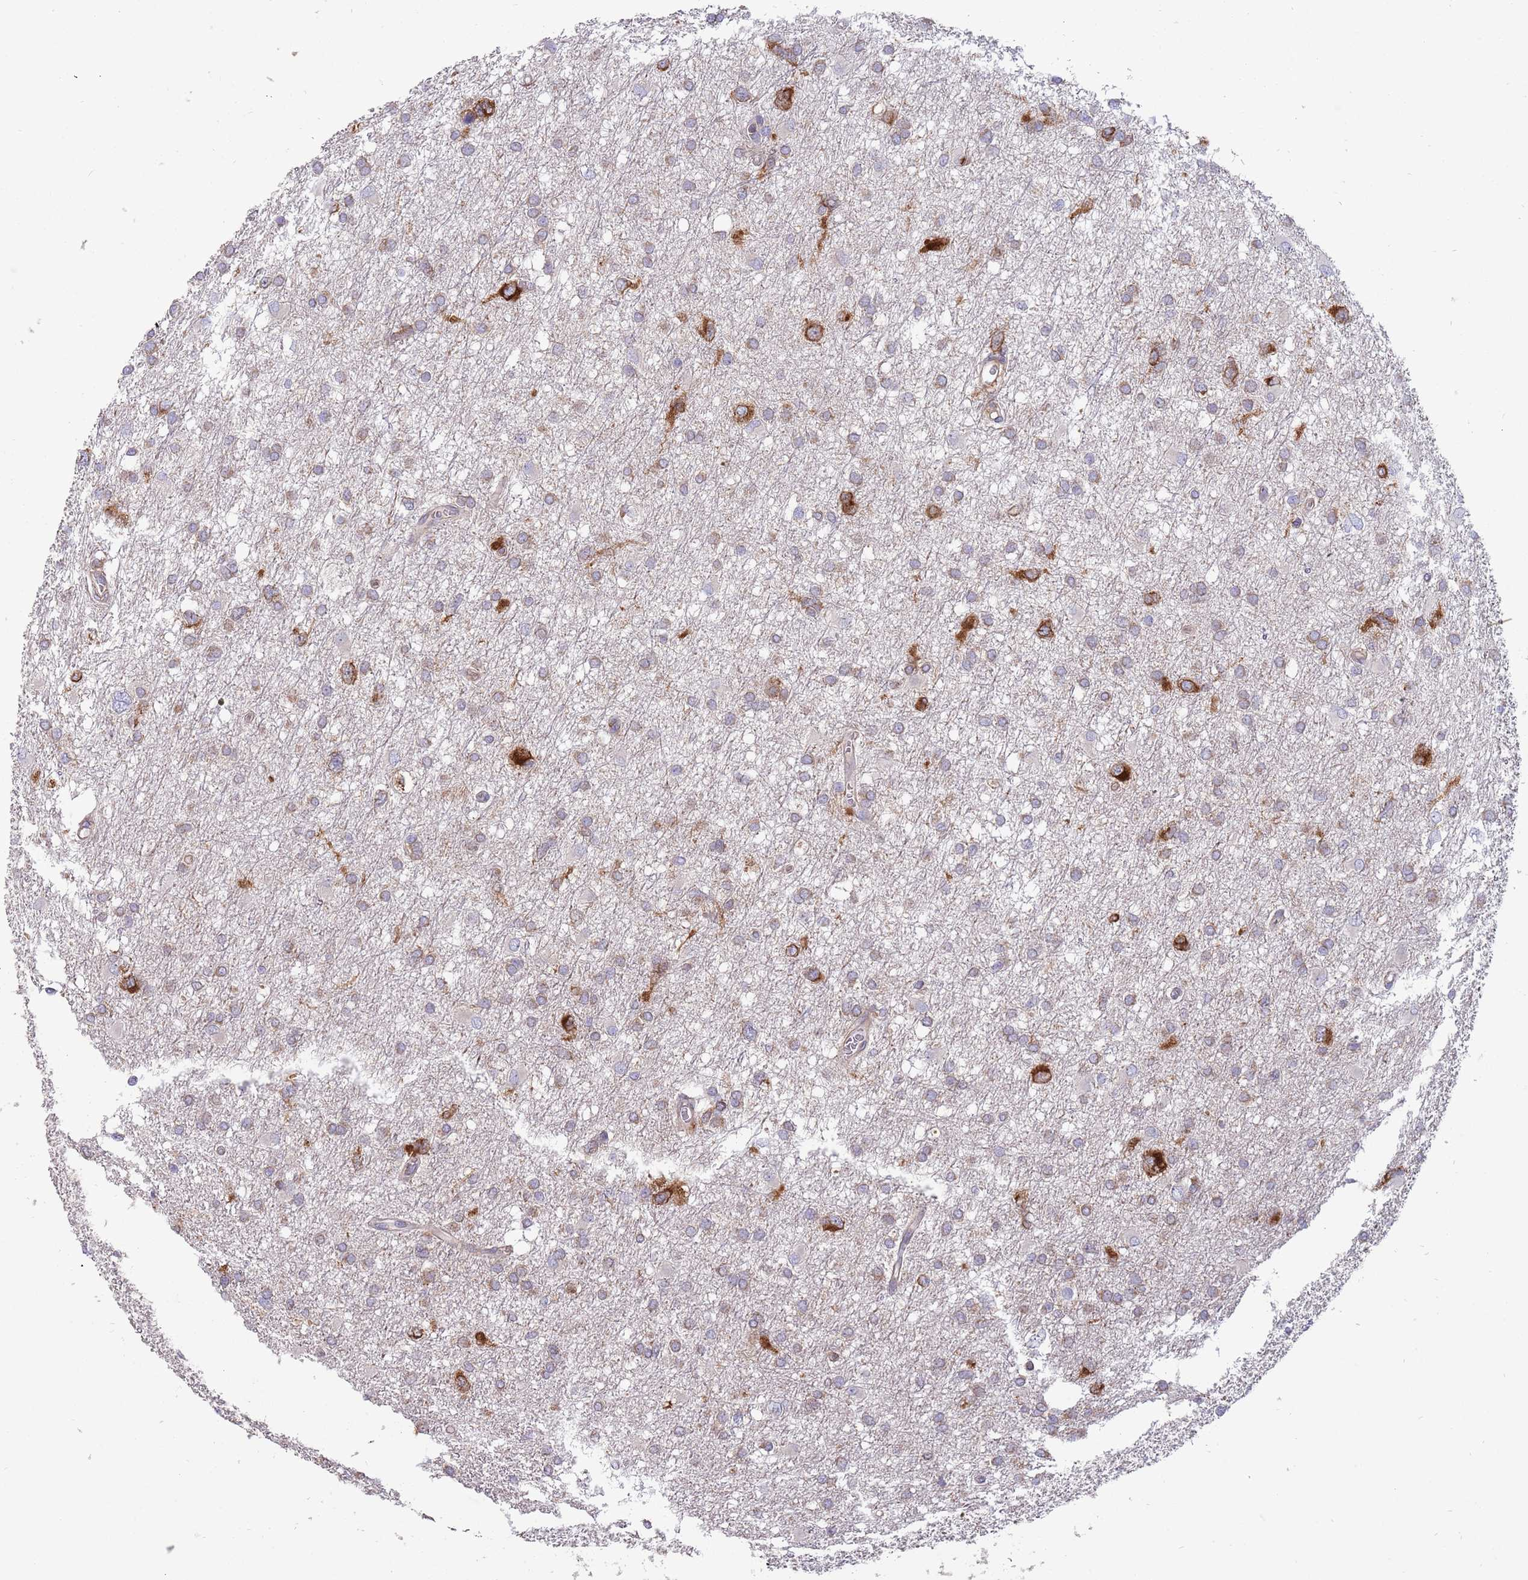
{"staining": {"intensity": "weak", "quantity": "25%-75%", "location": "cytoplasmic/membranous"}, "tissue": "glioma", "cell_type": "Tumor cells", "image_type": "cancer", "snomed": [{"axis": "morphology", "description": "Glioma, malignant, High grade"}, {"axis": "topography", "description": "Brain"}], "caption": "IHC image of neoplastic tissue: glioma stained using immunohistochemistry exhibits low levels of weak protein expression localized specifically in the cytoplasmic/membranous of tumor cells, appearing as a cytoplasmic/membranous brown color.", "gene": "ARMCX6", "patient": {"sex": "male", "age": 61}}